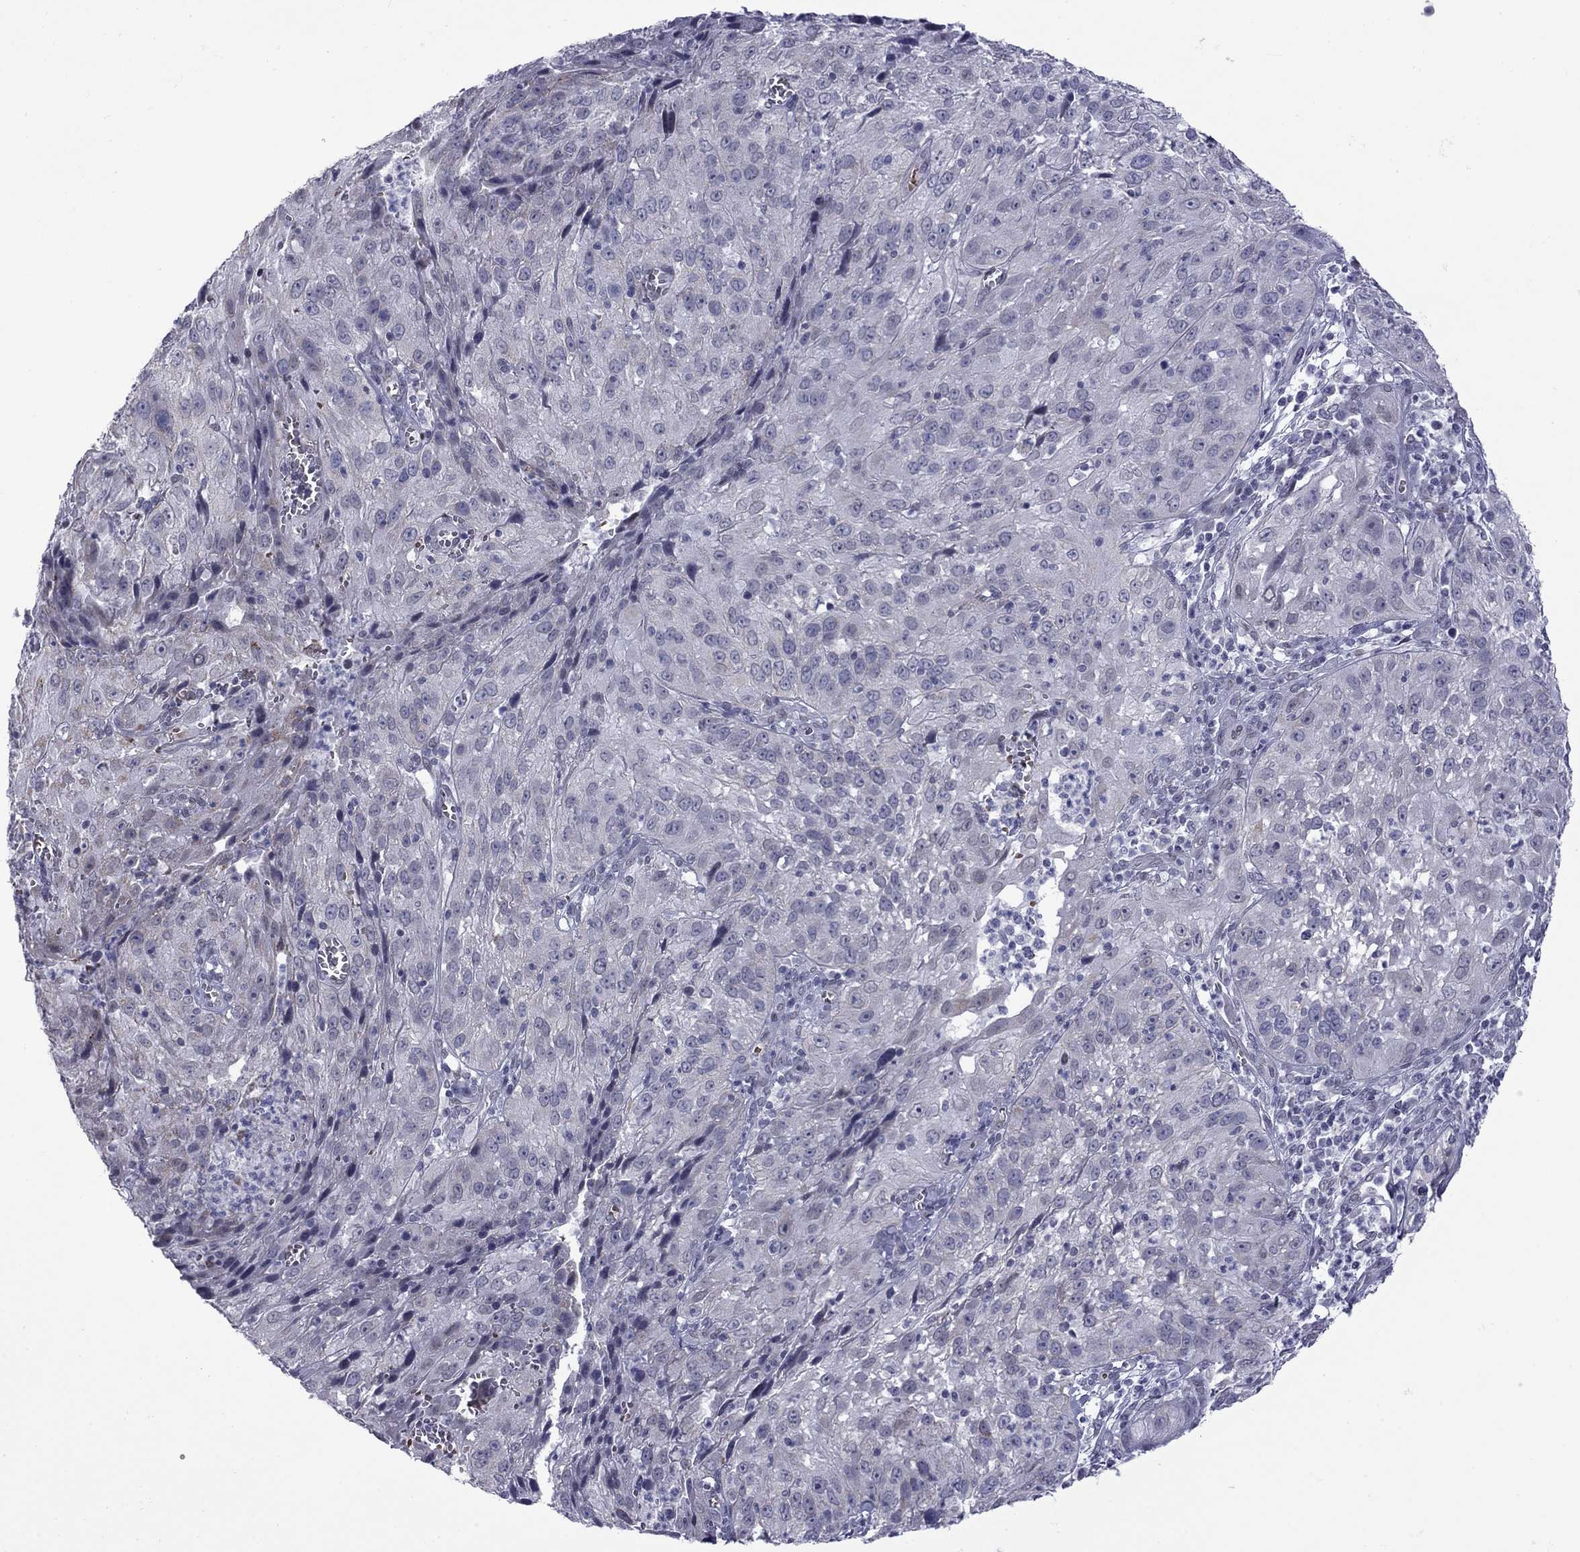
{"staining": {"intensity": "weak", "quantity": "<25%", "location": "cytoplasmic/membranous"}, "tissue": "cervical cancer", "cell_type": "Tumor cells", "image_type": "cancer", "snomed": [{"axis": "morphology", "description": "Squamous cell carcinoma, NOS"}, {"axis": "topography", "description": "Cervix"}], "caption": "Immunohistochemical staining of cervical cancer (squamous cell carcinoma) exhibits no significant positivity in tumor cells. The staining is performed using DAB (3,3'-diaminobenzidine) brown chromogen with nuclei counter-stained in using hematoxylin.", "gene": "CLTCL1", "patient": {"sex": "female", "age": 32}}